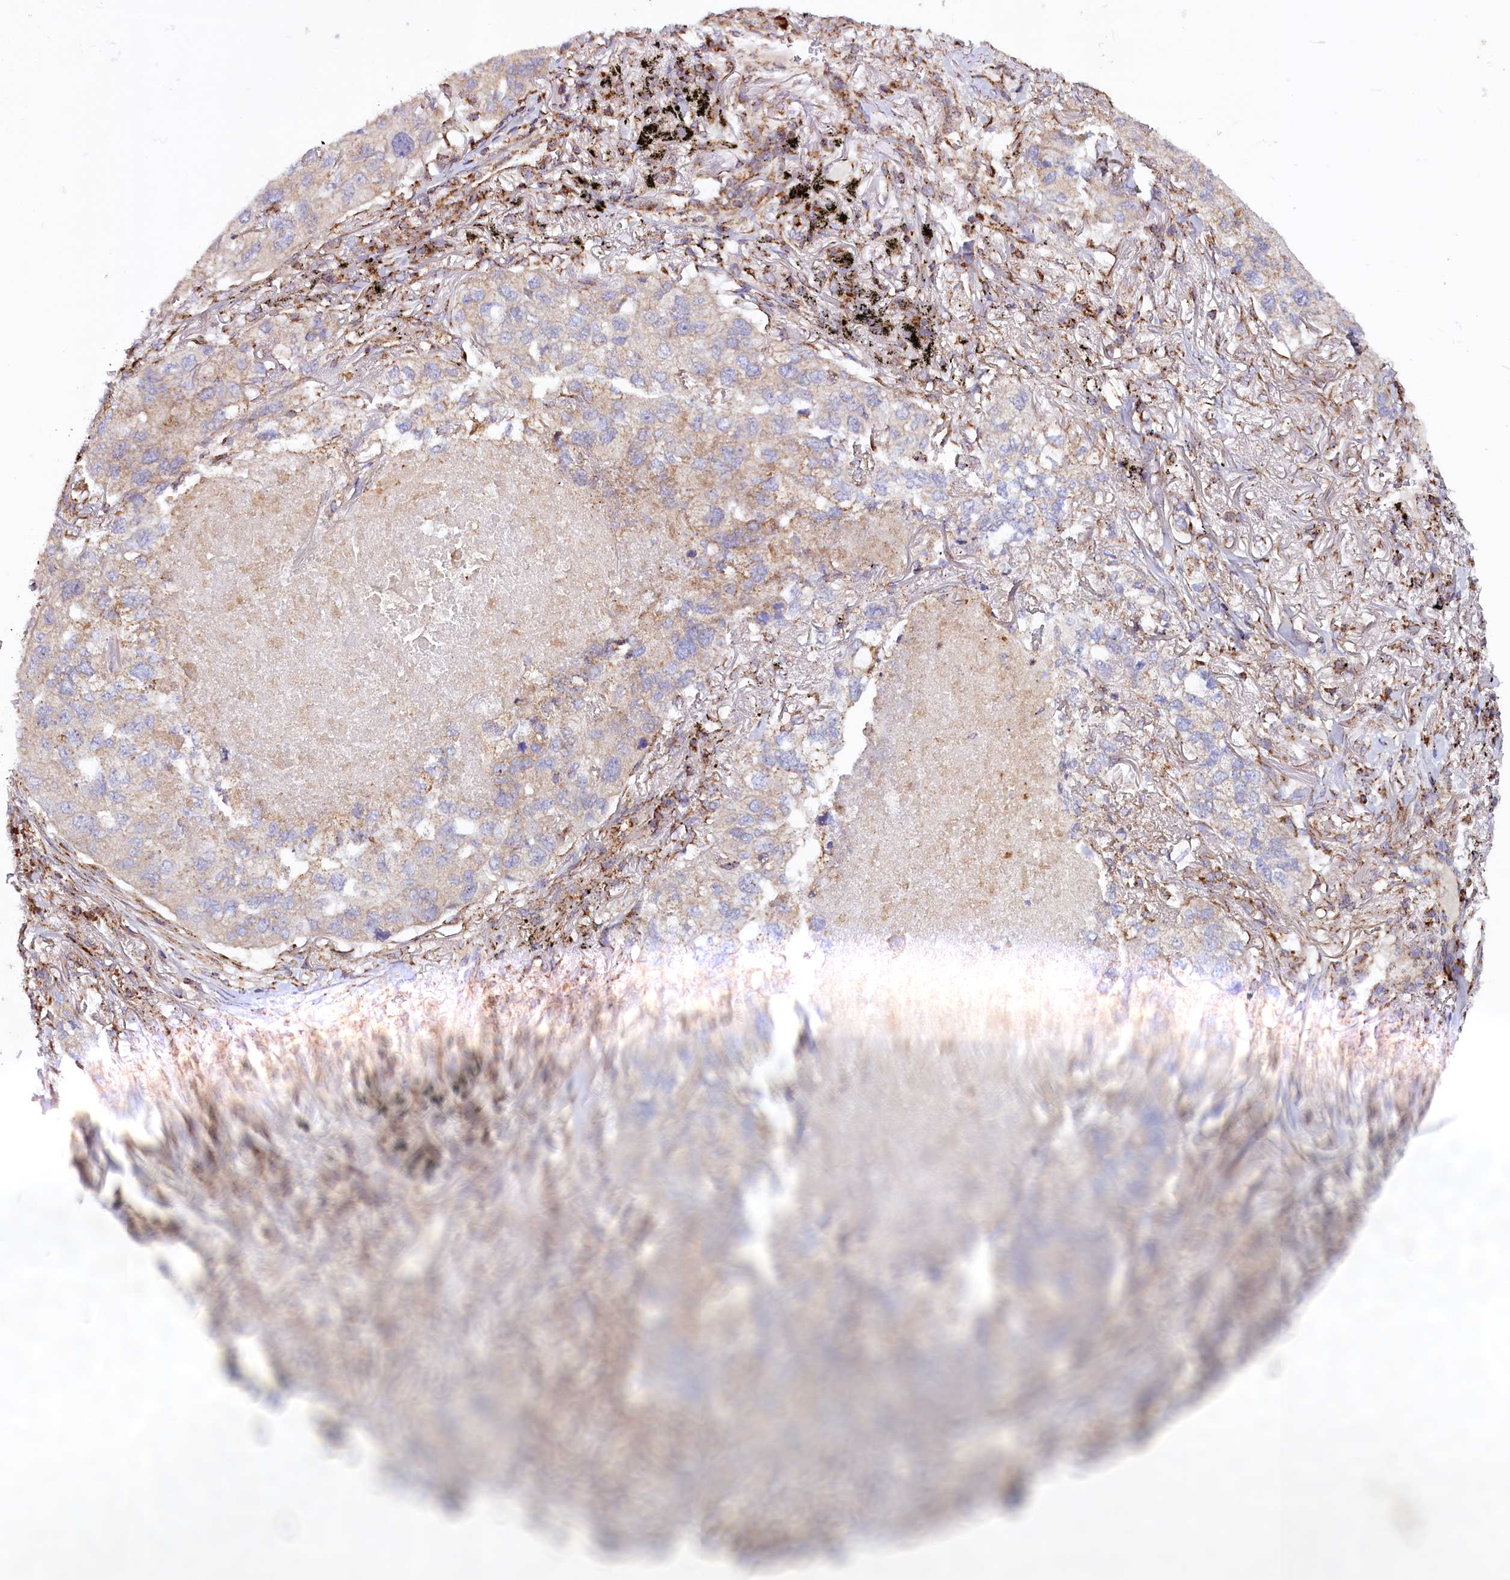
{"staining": {"intensity": "moderate", "quantity": "25%-75%", "location": "cytoplasmic/membranous"}, "tissue": "lung cancer", "cell_type": "Tumor cells", "image_type": "cancer", "snomed": [{"axis": "morphology", "description": "Adenocarcinoma, NOS"}, {"axis": "topography", "description": "Lung"}], "caption": "A high-resolution image shows IHC staining of lung cancer (adenocarcinoma), which displays moderate cytoplasmic/membranous positivity in approximately 25%-75% of tumor cells. The staining is performed using DAB (3,3'-diaminobenzidine) brown chromogen to label protein expression. The nuclei are counter-stained blue using hematoxylin.", "gene": "NUDT15", "patient": {"sex": "male", "age": 65}}